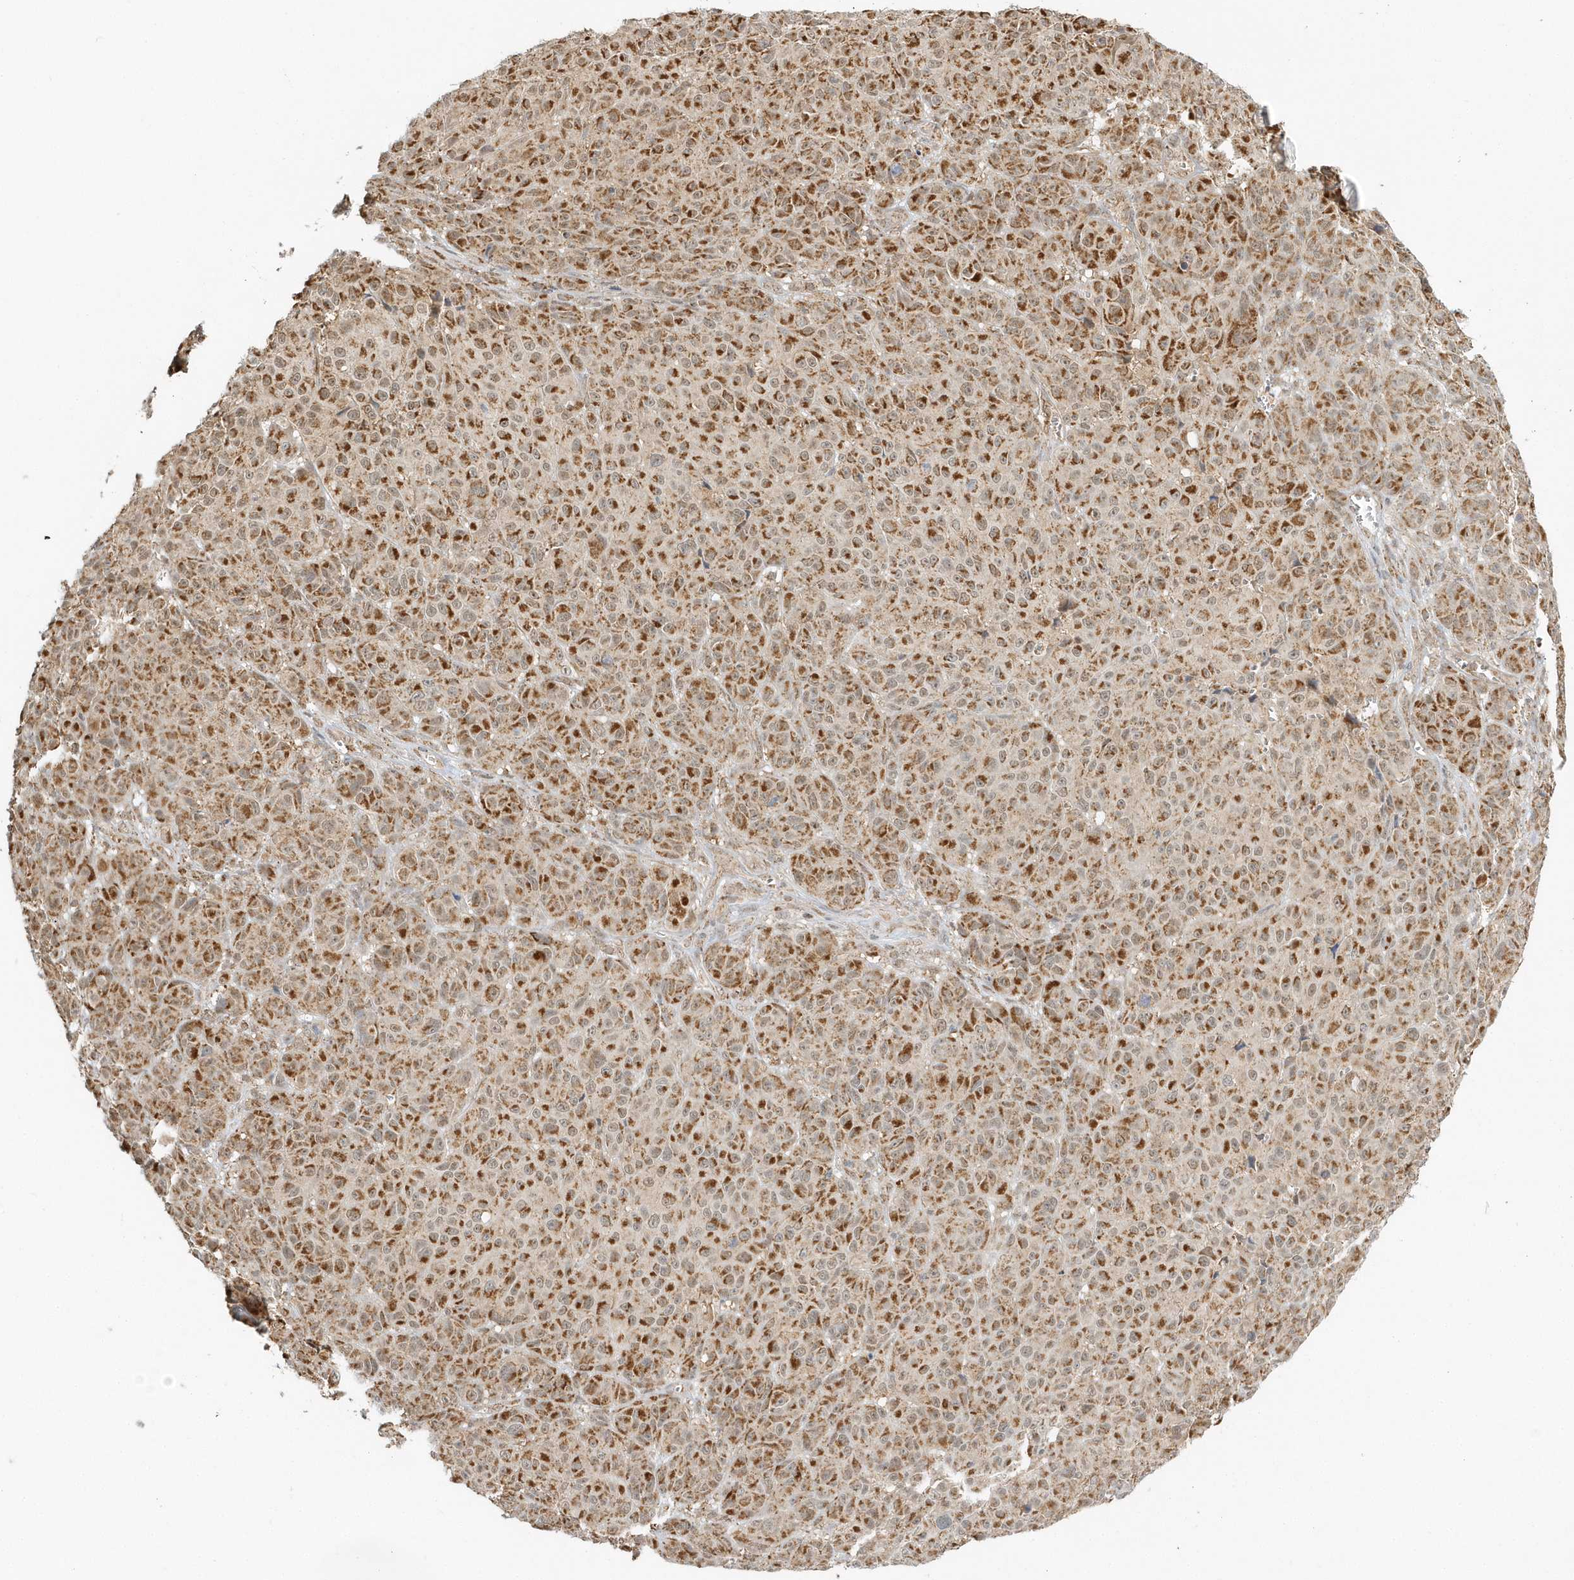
{"staining": {"intensity": "moderate", "quantity": ">75%", "location": "cytoplasmic/membranous"}, "tissue": "melanoma", "cell_type": "Tumor cells", "image_type": "cancer", "snomed": [{"axis": "morphology", "description": "Malignant melanoma, NOS"}, {"axis": "topography", "description": "Skin"}], "caption": "Melanoma was stained to show a protein in brown. There is medium levels of moderate cytoplasmic/membranous positivity in approximately >75% of tumor cells.", "gene": "PSMD6", "patient": {"sex": "male", "age": 73}}